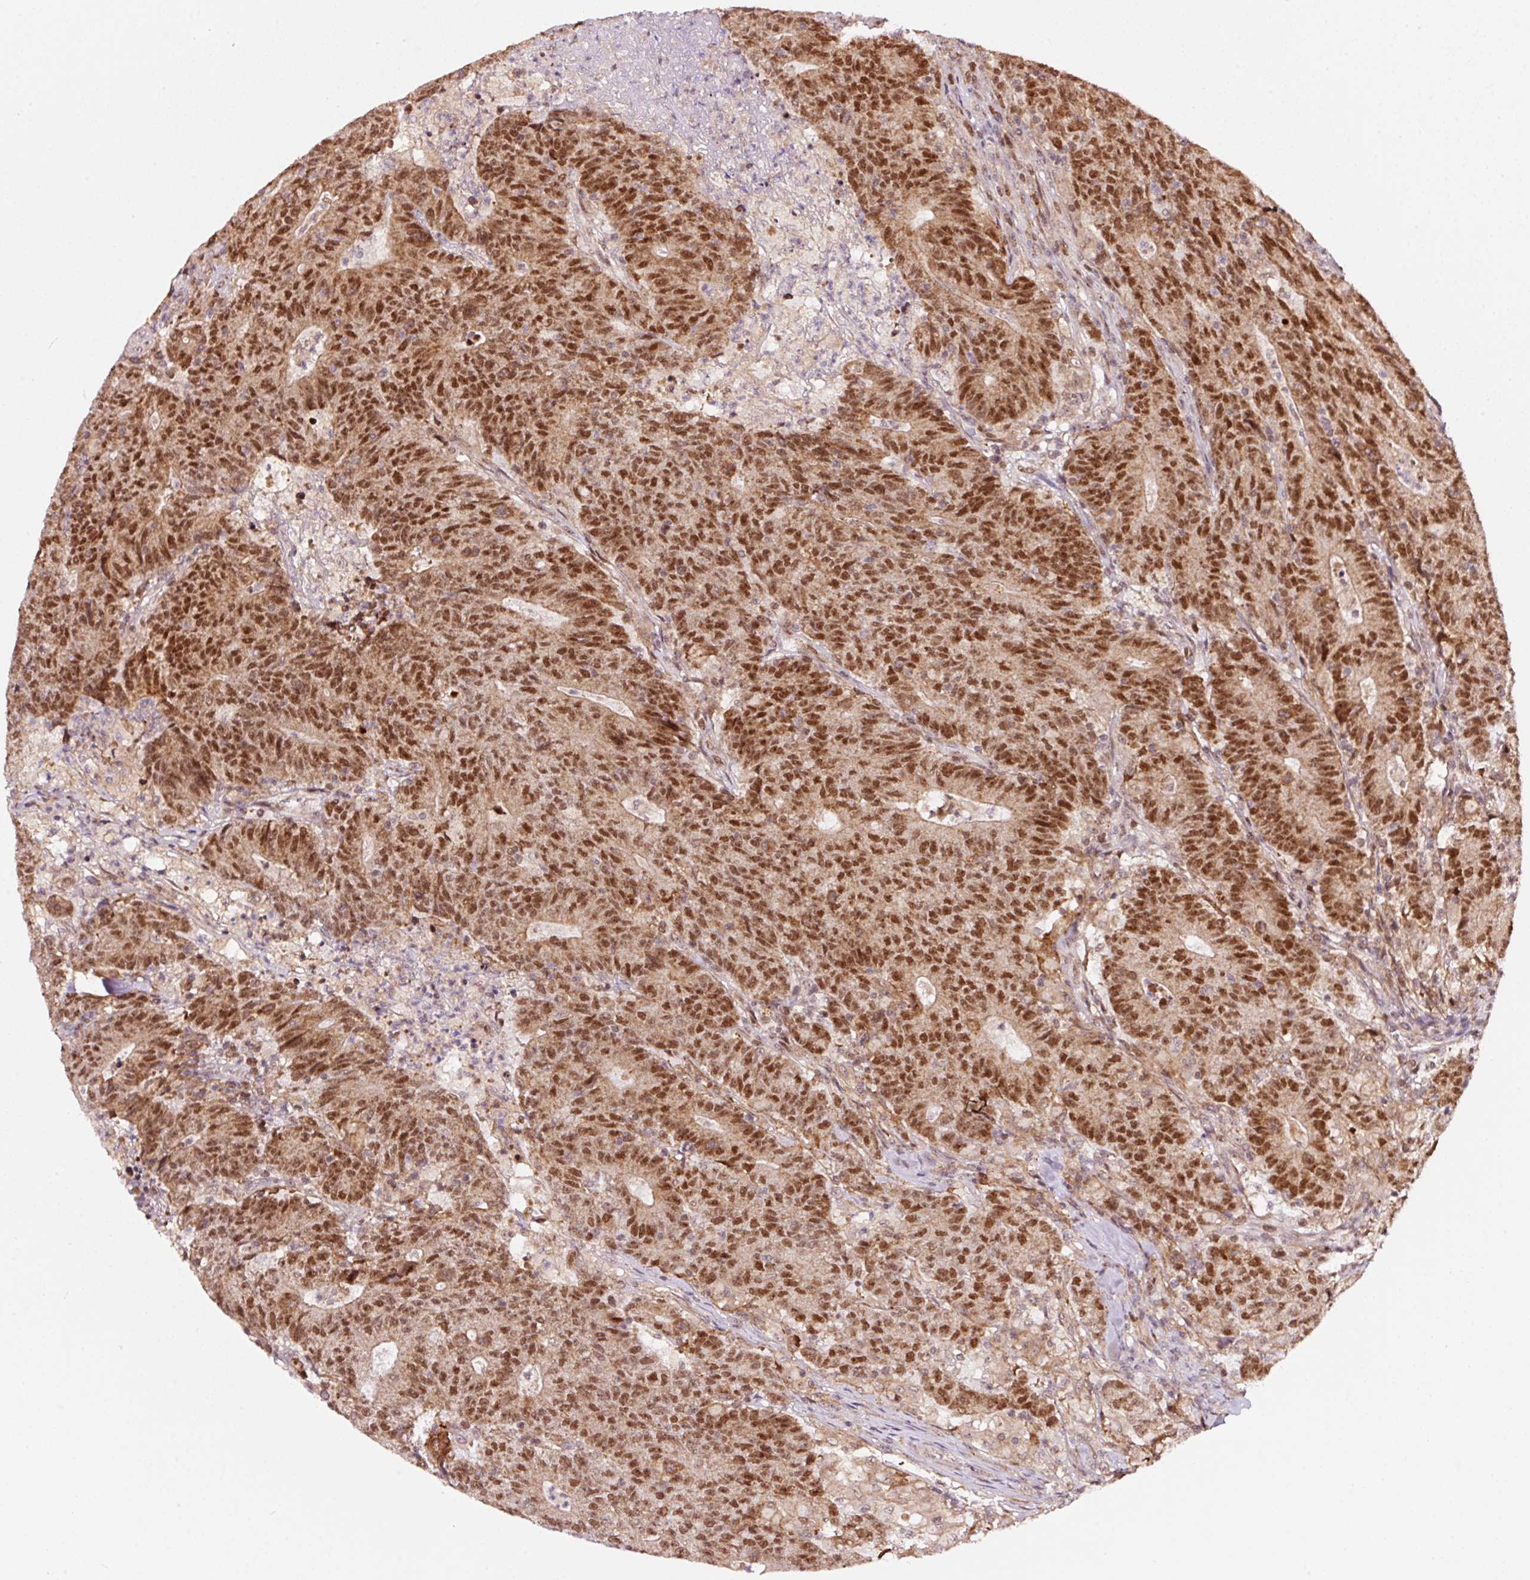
{"staining": {"intensity": "moderate", "quantity": ">75%", "location": "nuclear"}, "tissue": "colorectal cancer", "cell_type": "Tumor cells", "image_type": "cancer", "snomed": [{"axis": "morphology", "description": "Adenocarcinoma, NOS"}, {"axis": "topography", "description": "Colon"}], "caption": "Colorectal cancer was stained to show a protein in brown. There is medium levels of moderate nuclear expression in approximately >75% of tumor cells.", "gene": "RFC4", "patient": {"sex": "female", "age": 75}}